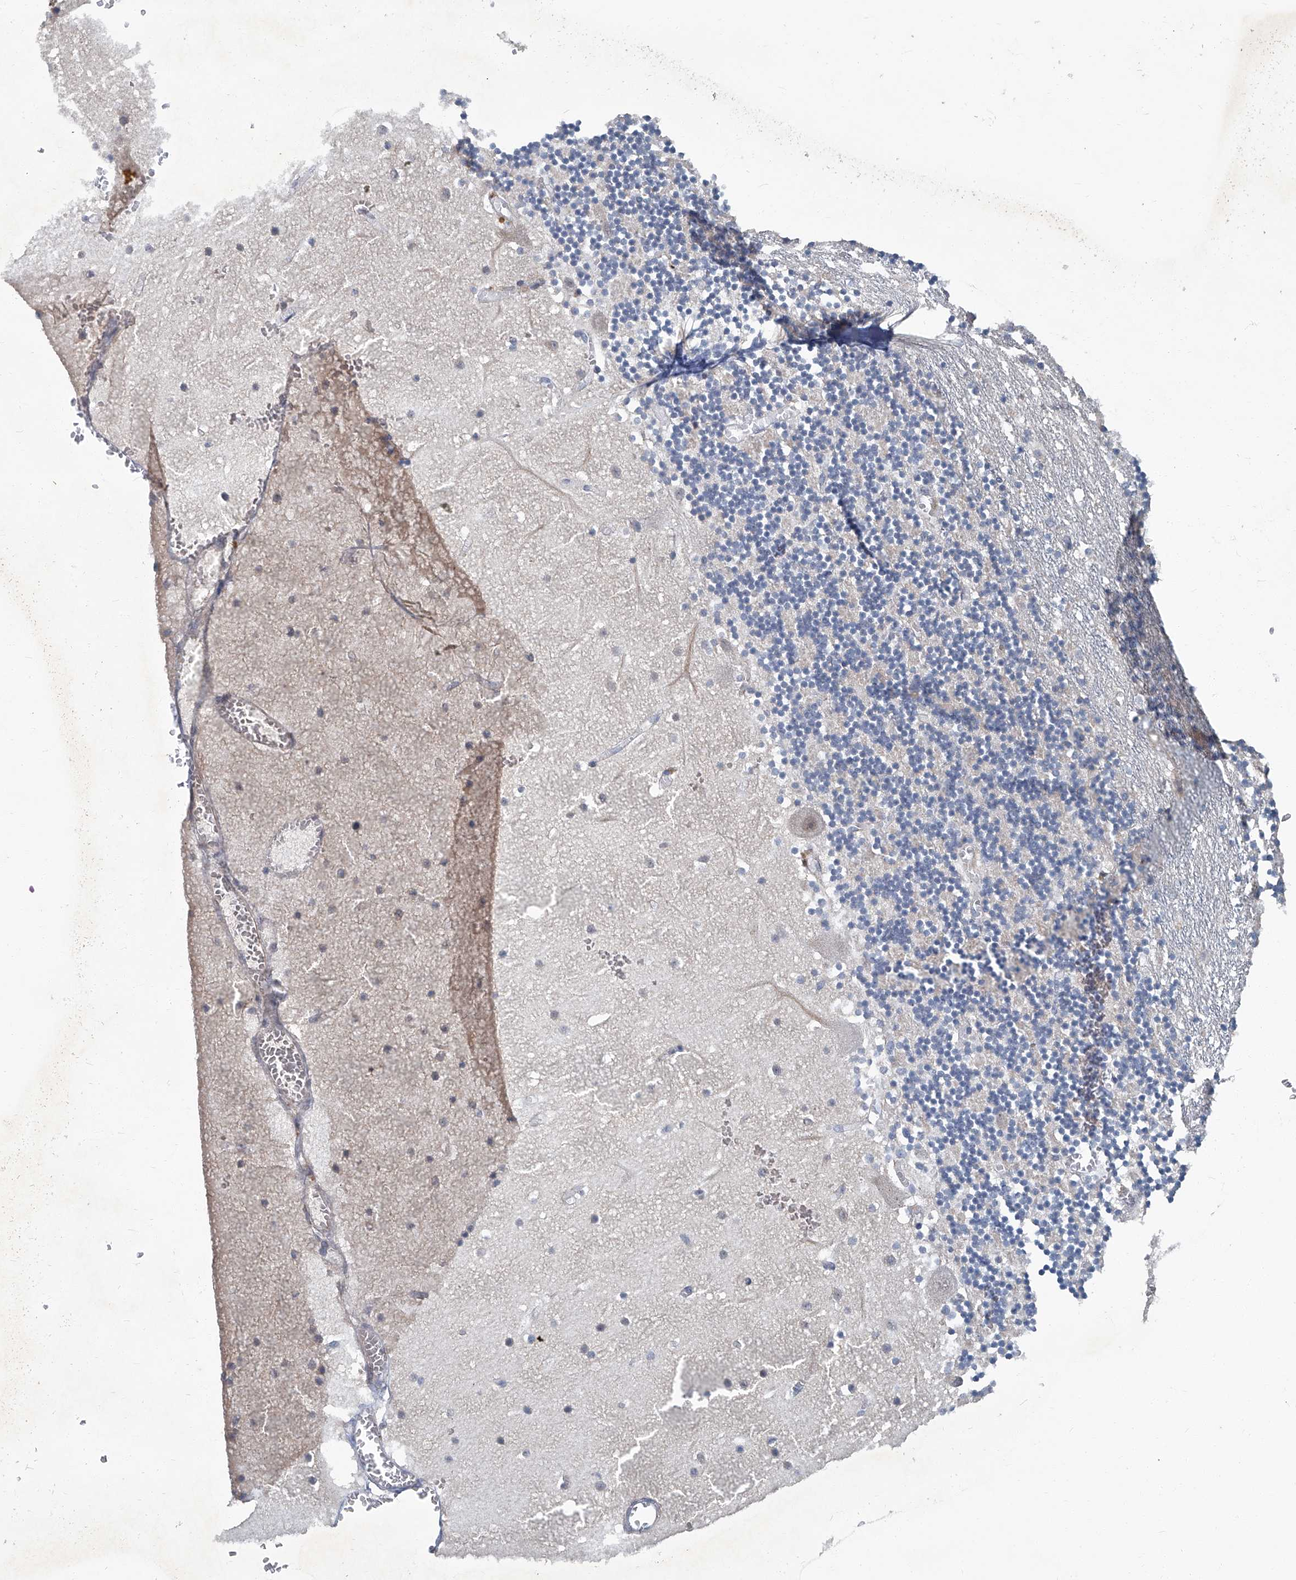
{"staining": {"intensity": "negative", "quantity": "none", "location": "none"}, "tissue": "cerebellum", "cell_type": "Cells in granular layer", "image_type": "normal", "snomed": [{"axis": "morphology", "description": "Normal tissue, NOS"}, {"axis": "topography", "description": "Cerebellum"}], "caption": "Cells in granular layer show no significant expression in unremarkable cerebellum.", "gene": "AKNAD1", "patient": {"sex": "female", "age": 28}}